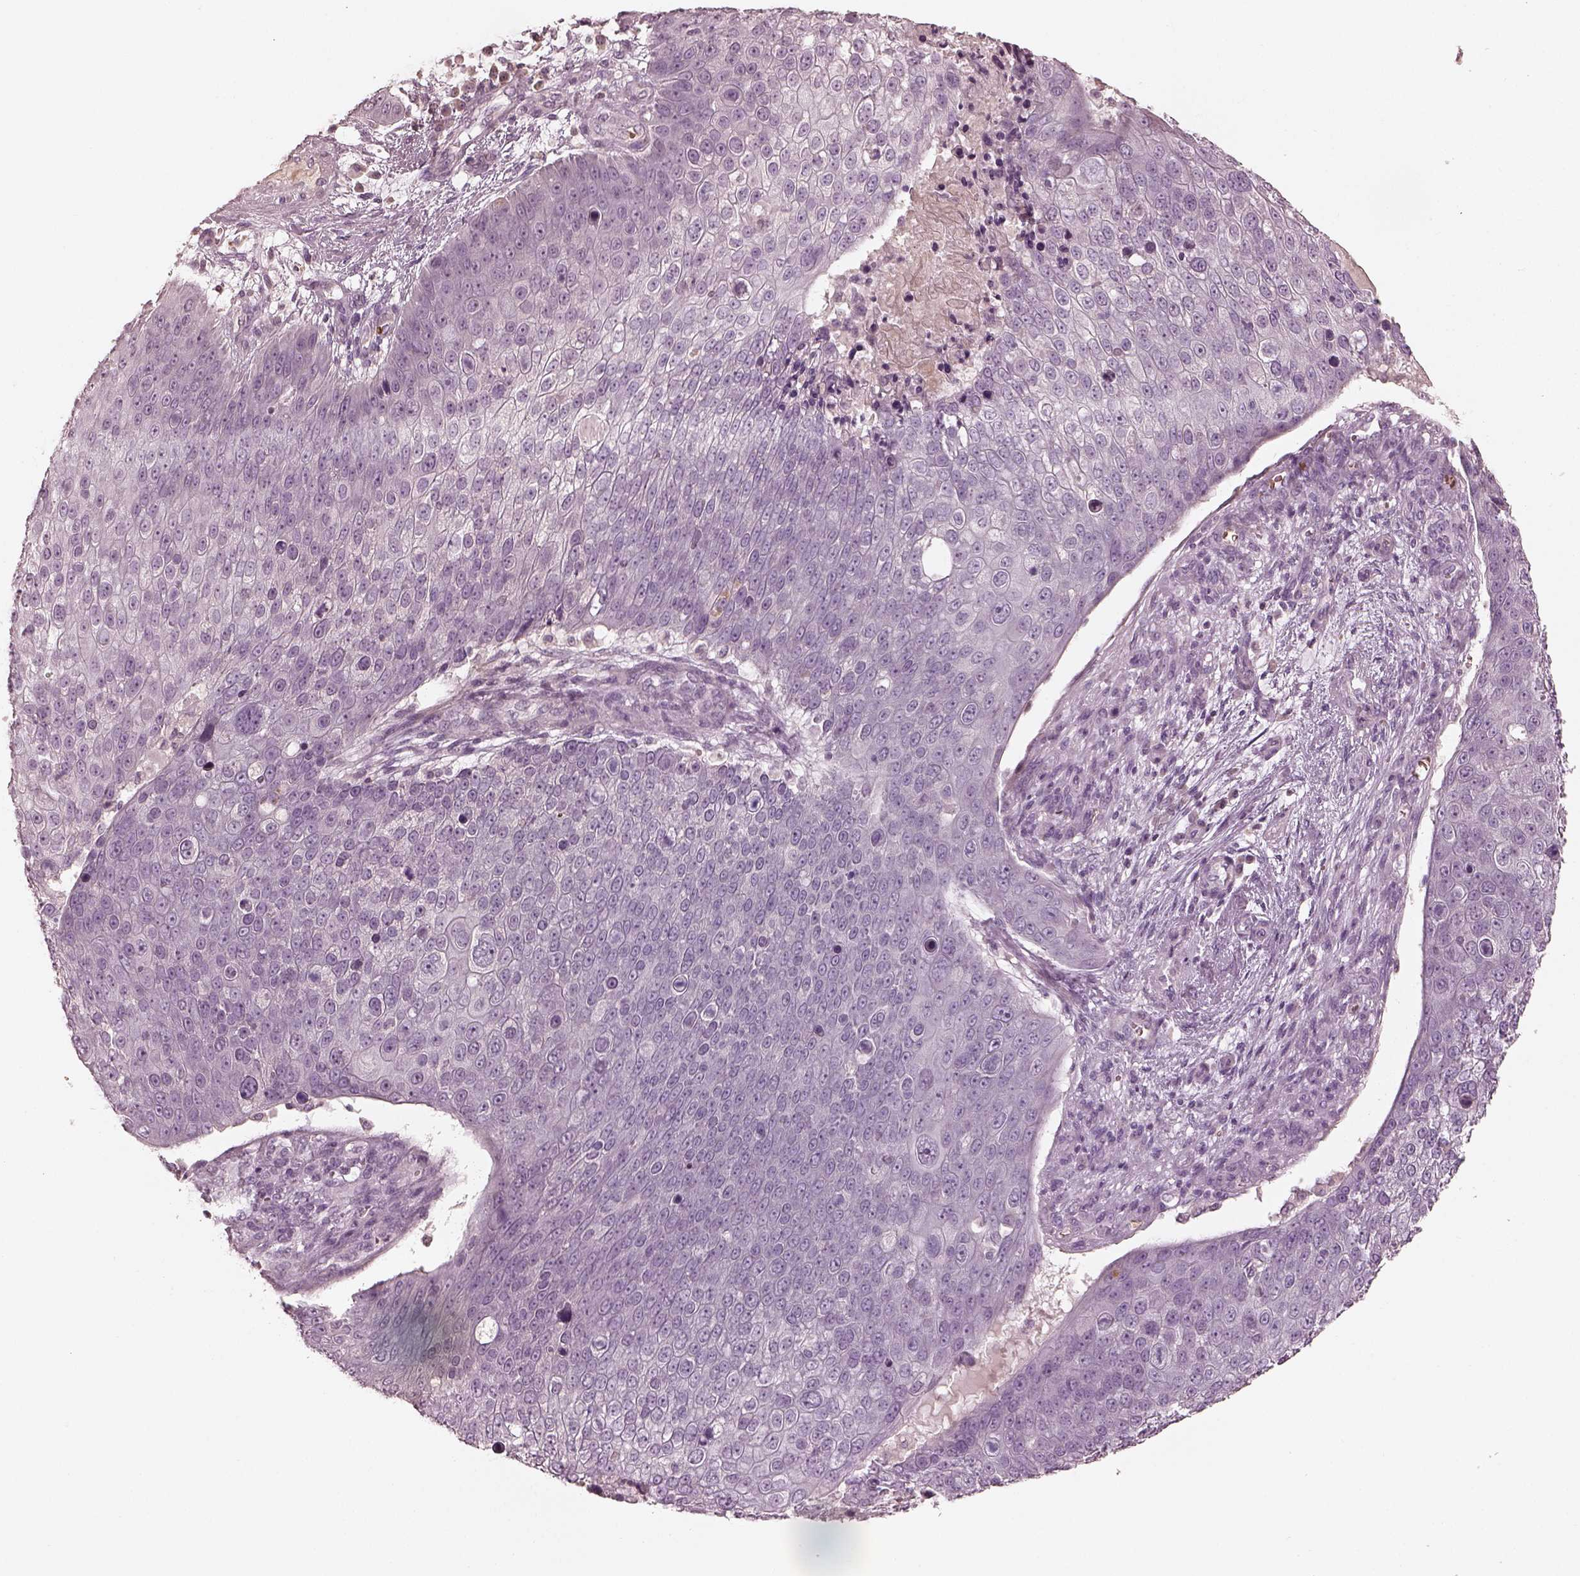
{"staining": {"intensity": "negative", "quantity": "none", "location": "none"}, "tissue": "skin cancer", "cell_type": "Tumor cells", "image_type": "cancer", "snomed": [{"axis": "morphology", "description": "Squamous cell carcinoma, NOS"}, {"axis": "topography", "description": "Skin"}], "caption": "Photomicrograph shows no protein staining in tumor cells of skin cancer (squamous cell carcinoma) tissue.", "gene": "ANKLE1", "patient": {"sex": "male", "age": 71}}